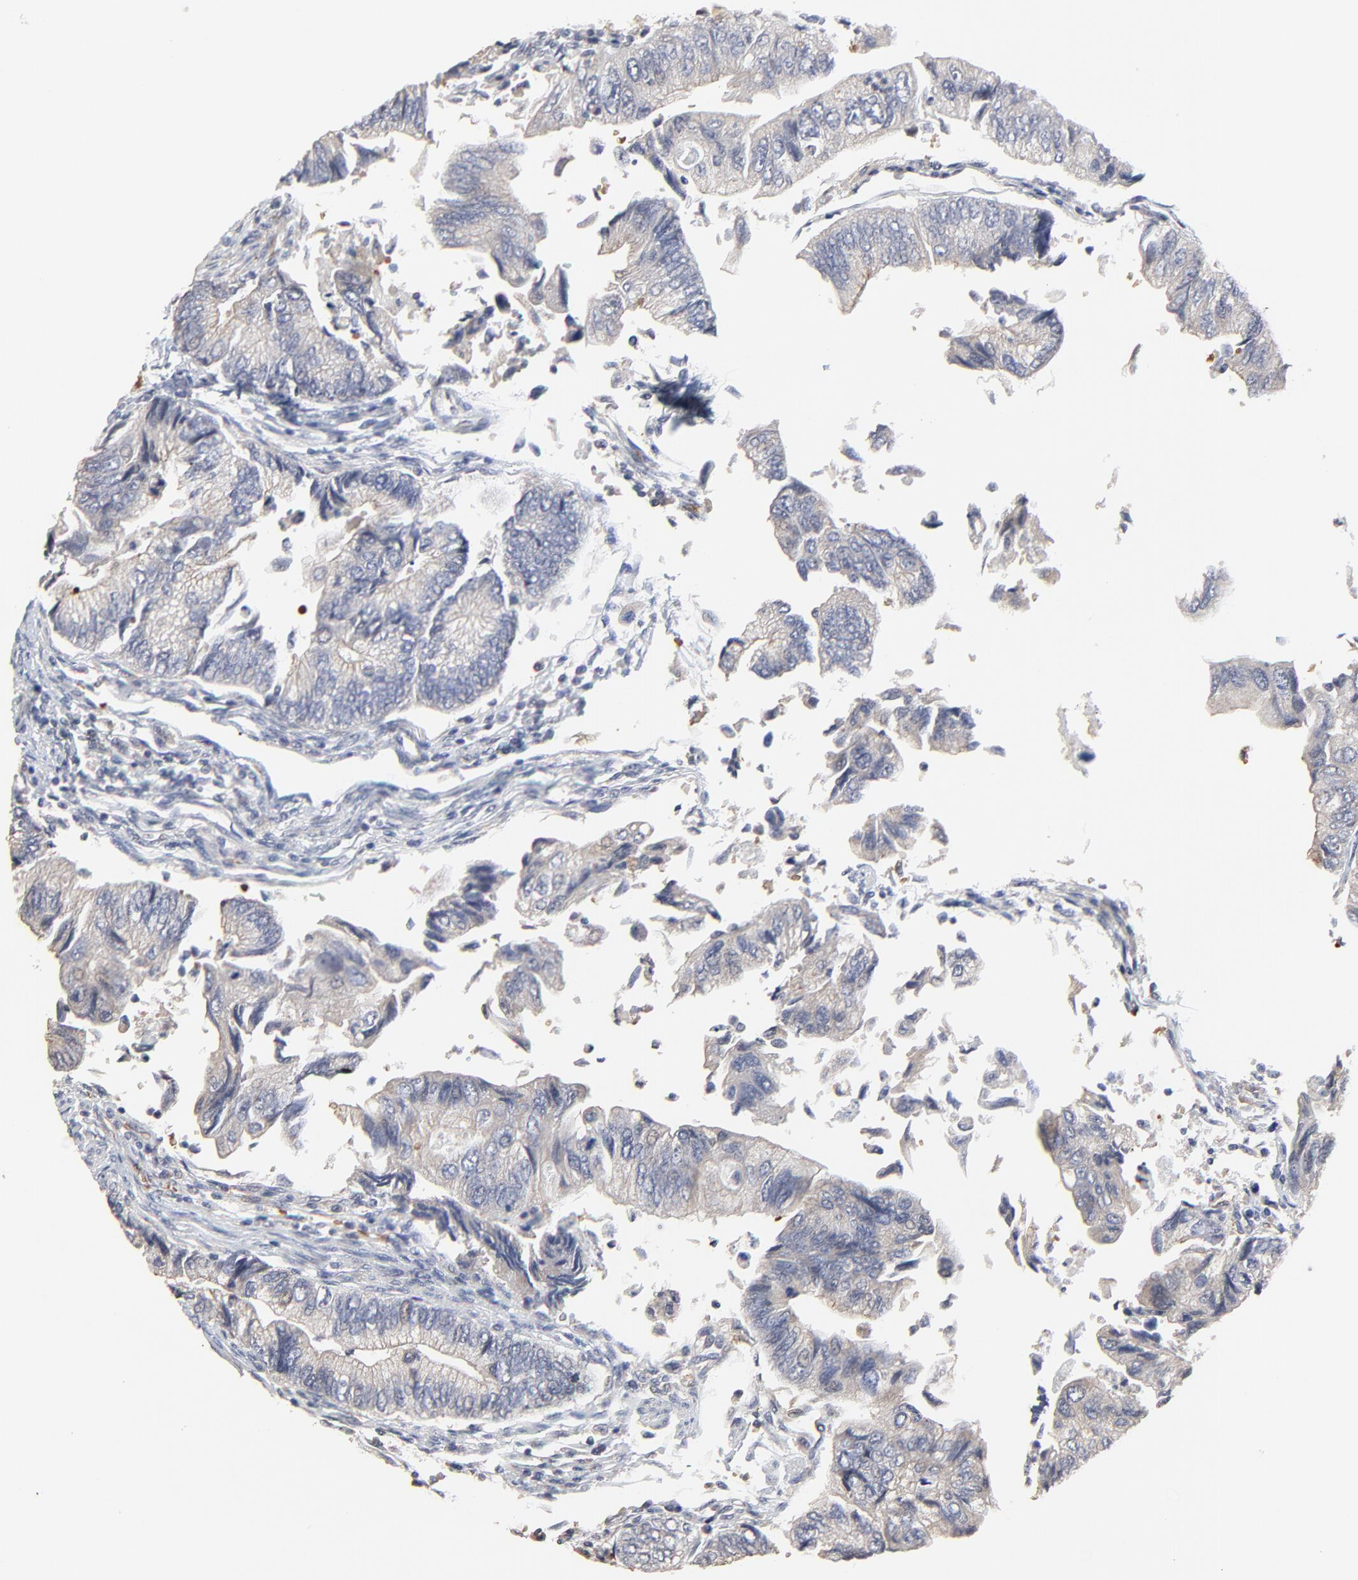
{"staining": {"intensity": "negative", "quantity": "none", "location": "none"}, "tissue": "colorectal cancer", "cell_type": "Tumor cells", "image_type": "cancer", "snomed": [{"axis": "morphology", "description": "Adenocarcinoma, NOS"}, {"axis": "topography", "description": "Colon"}], "caption": "DAB immunohistochemical staining of adenocarcinoma (colorectal) displays no significant positivity in tumor cells.", "gene": "FANCB", "patient": {"sex": "female", "age": 11}}